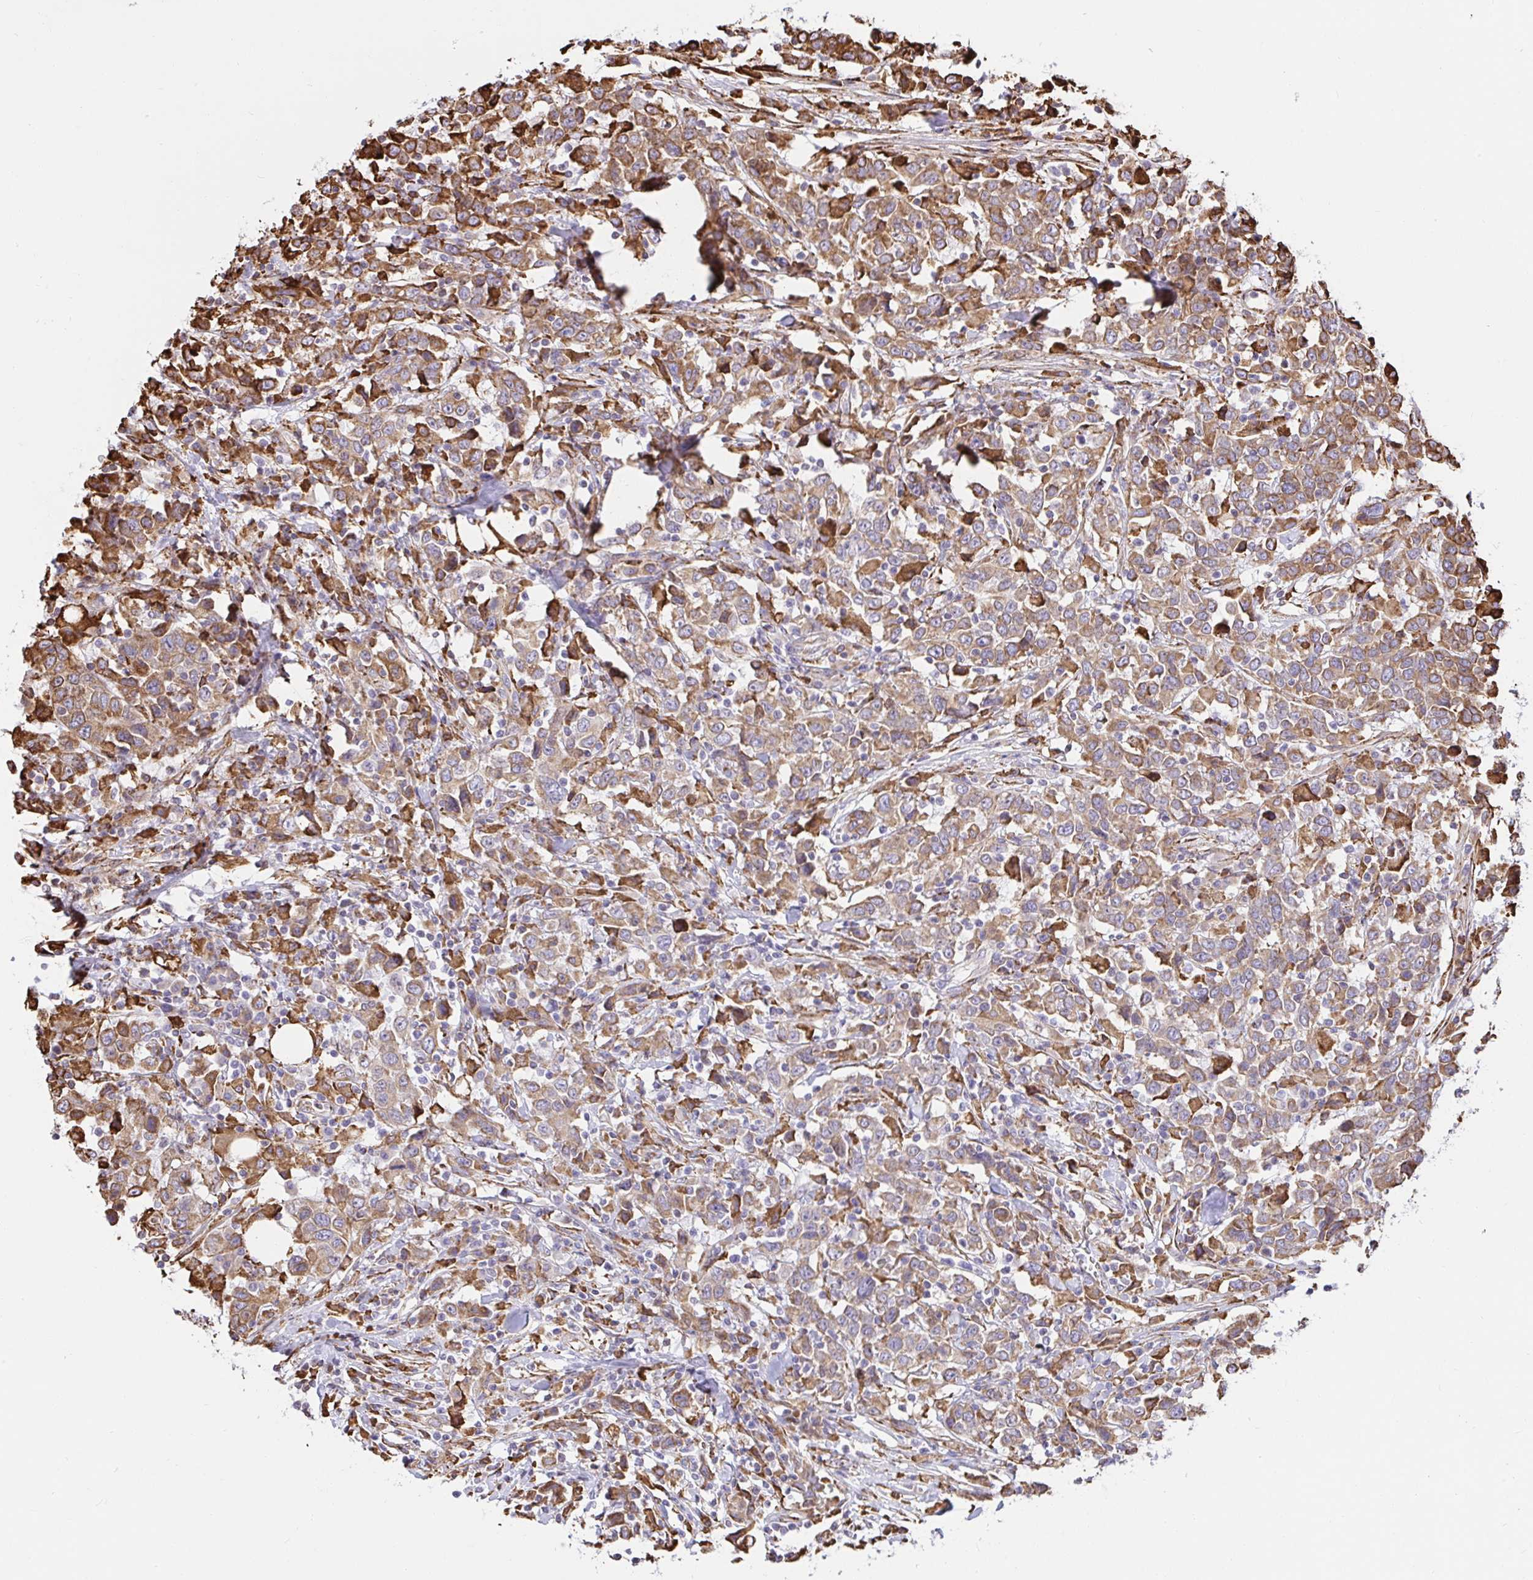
{"staining": {"intensity": "moderate", "quantity": ">75%", "location": "cytoplasmic/membranous"}, "tissue": "urothelial cancer", "cell_type": "Tumor cells", "image_type": "cancer", "snomed": [{"axis": "morphology", "description": "Urothelial carcinoma, High grade"}, {"axis": "topography", "description": "Urinary bladder"}], "caption": "Urothelial carcinoma (high-grade) stained for a protein demonstrates moderate cytoplasmic/membranous positivity in tumor cells.", "gene": "CLGN", "patient": {"sex": "male", "age": 61}}